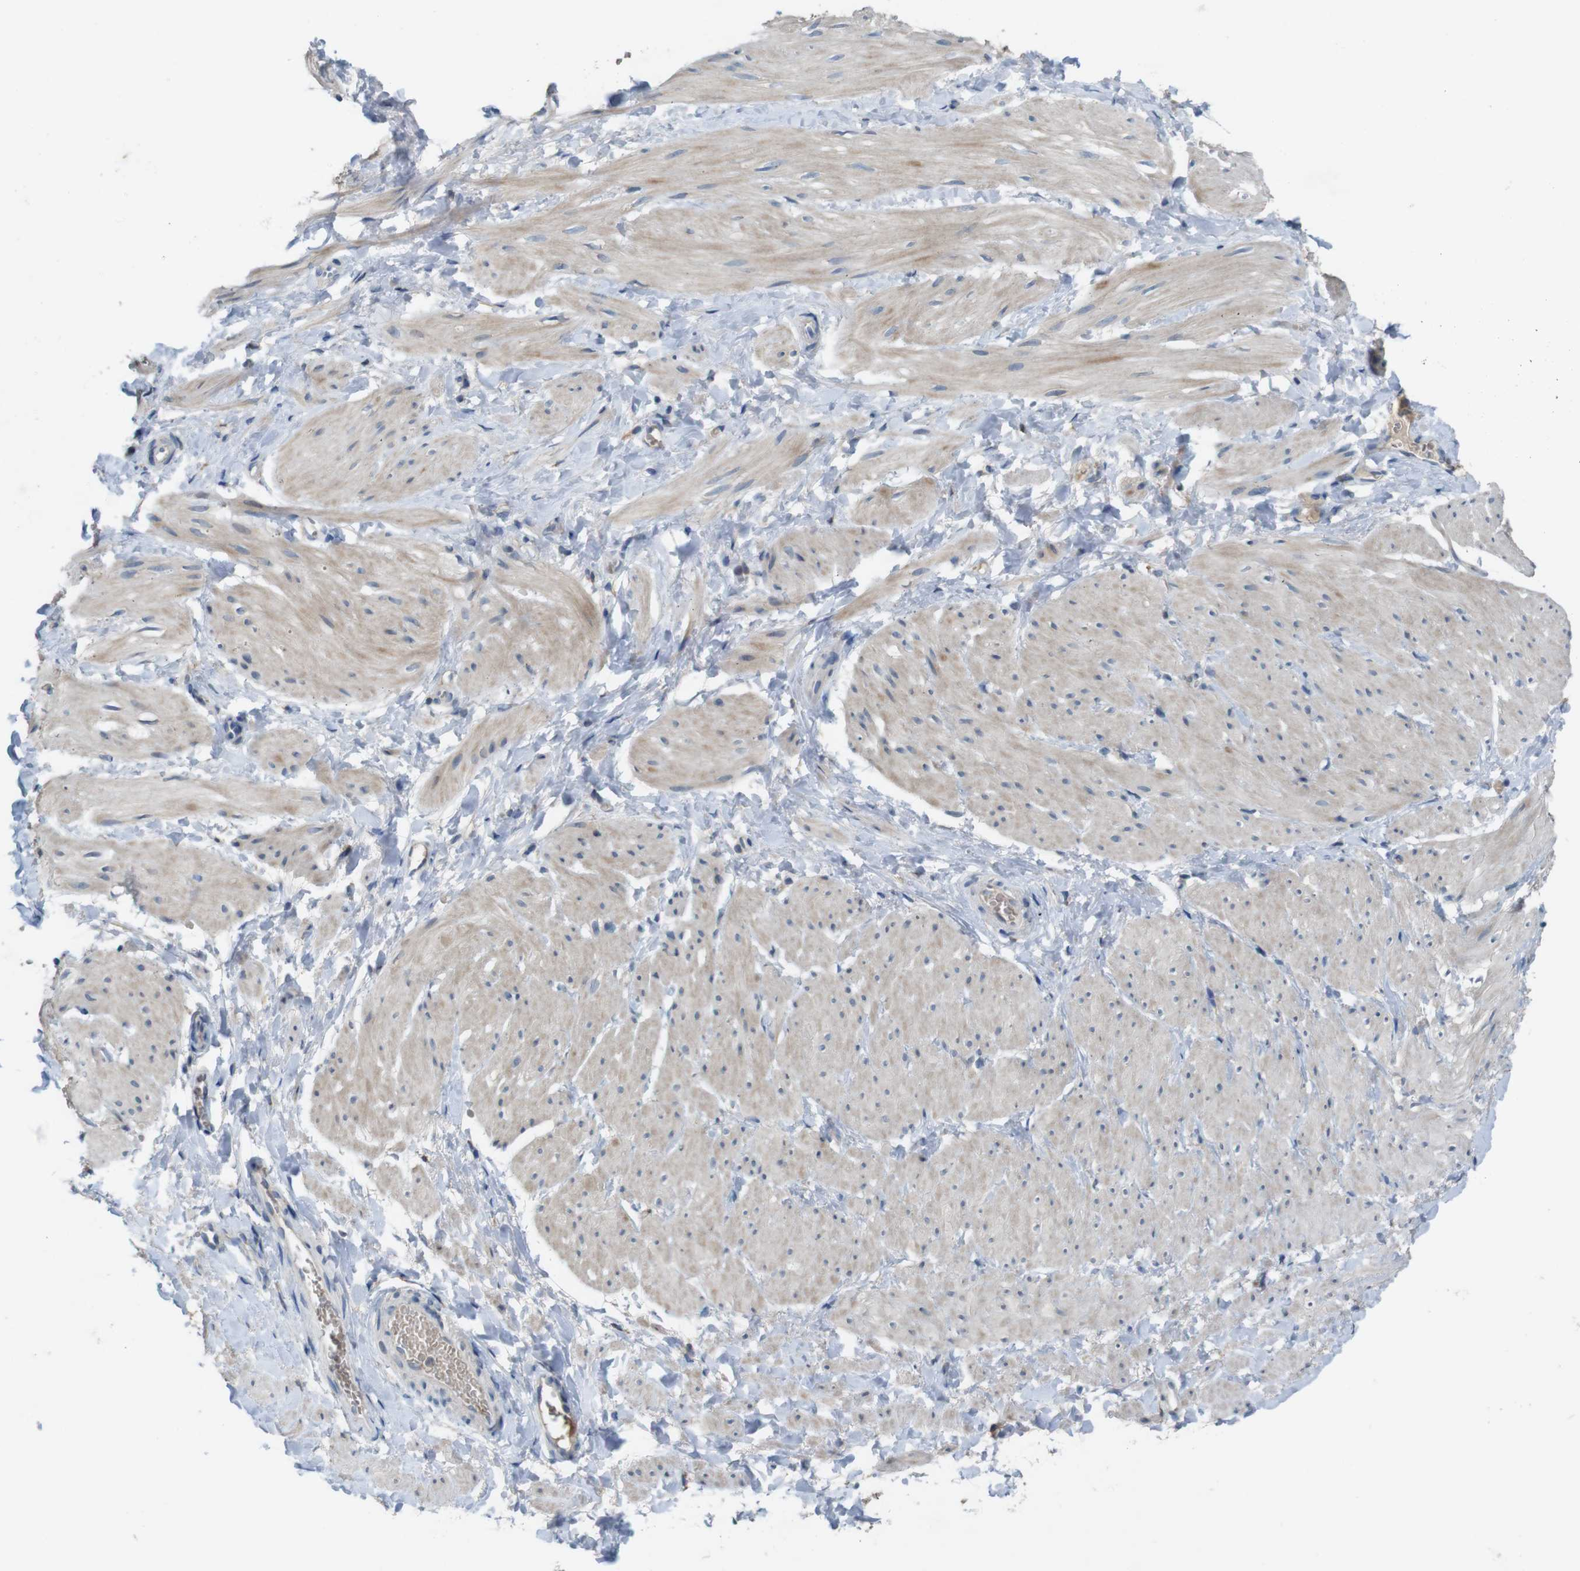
{"staining": {"intensity": "weak", "quantity": "25%-75%", "location": "cytoplasmic/membranous"}, "tissue": "smooth muscle", "cell_type": "Smooth muscle cells", "image_type": "normal", "snomed": [{"axis": "morphology", "description": "Normal tissue, NOS"}, {"axis": "topography", "description": "Smooth muscle"}], "caption": "DAB (3,3'-diaminobenzidine) immunohistochemical staining of normal human smooth muscle exhibits weak cytoplasmic/membranous protein staining in approximately 25%-75% of smooth muscle cells. (DAB (3,3'-diaminobenzidine) IHC with brightfield microscopy, high magnification).", "gene": "MOGAT3", "patient": {"sex": "male", "age": 16}}